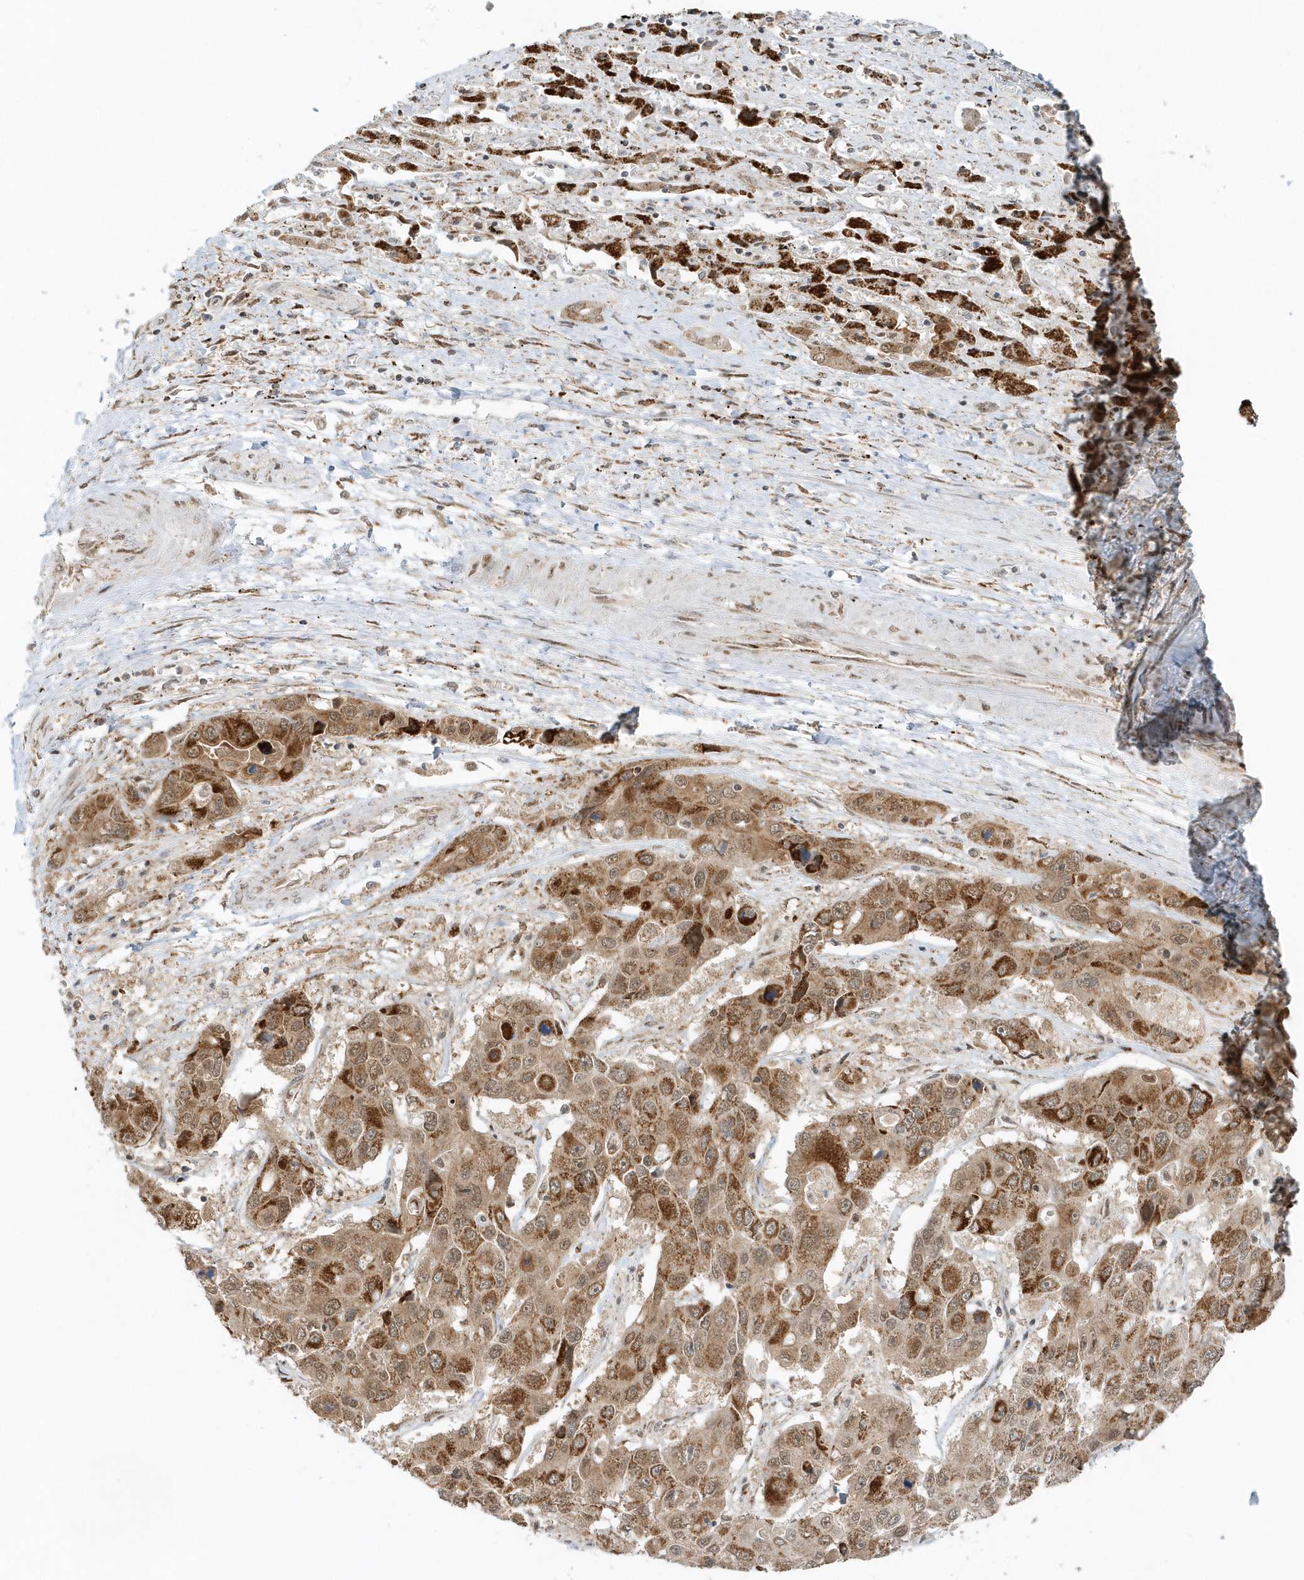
{"staining": {"intensity": "moderate", "quantity": ">75%", "location": "cytoplasmic/membranous,nuclear"}, "tissue": "liver cancer", "cell_type": "Tumor cells", "image_type": "cancer", "snomed": [{"axis": "morphology", "description": "Cholangiocarcinoma"}, {"axis": "topography", "description": "Liver"}], "caption": "Approximately >75% of tumor cells in liver cancer demonstrate moderate cytoplasmic/membranous and nuclear protein expression as visualized by brown immunohistochemical staining.", "gene": "PSMD6", "patient": {"sex": "male", "age": 67}}